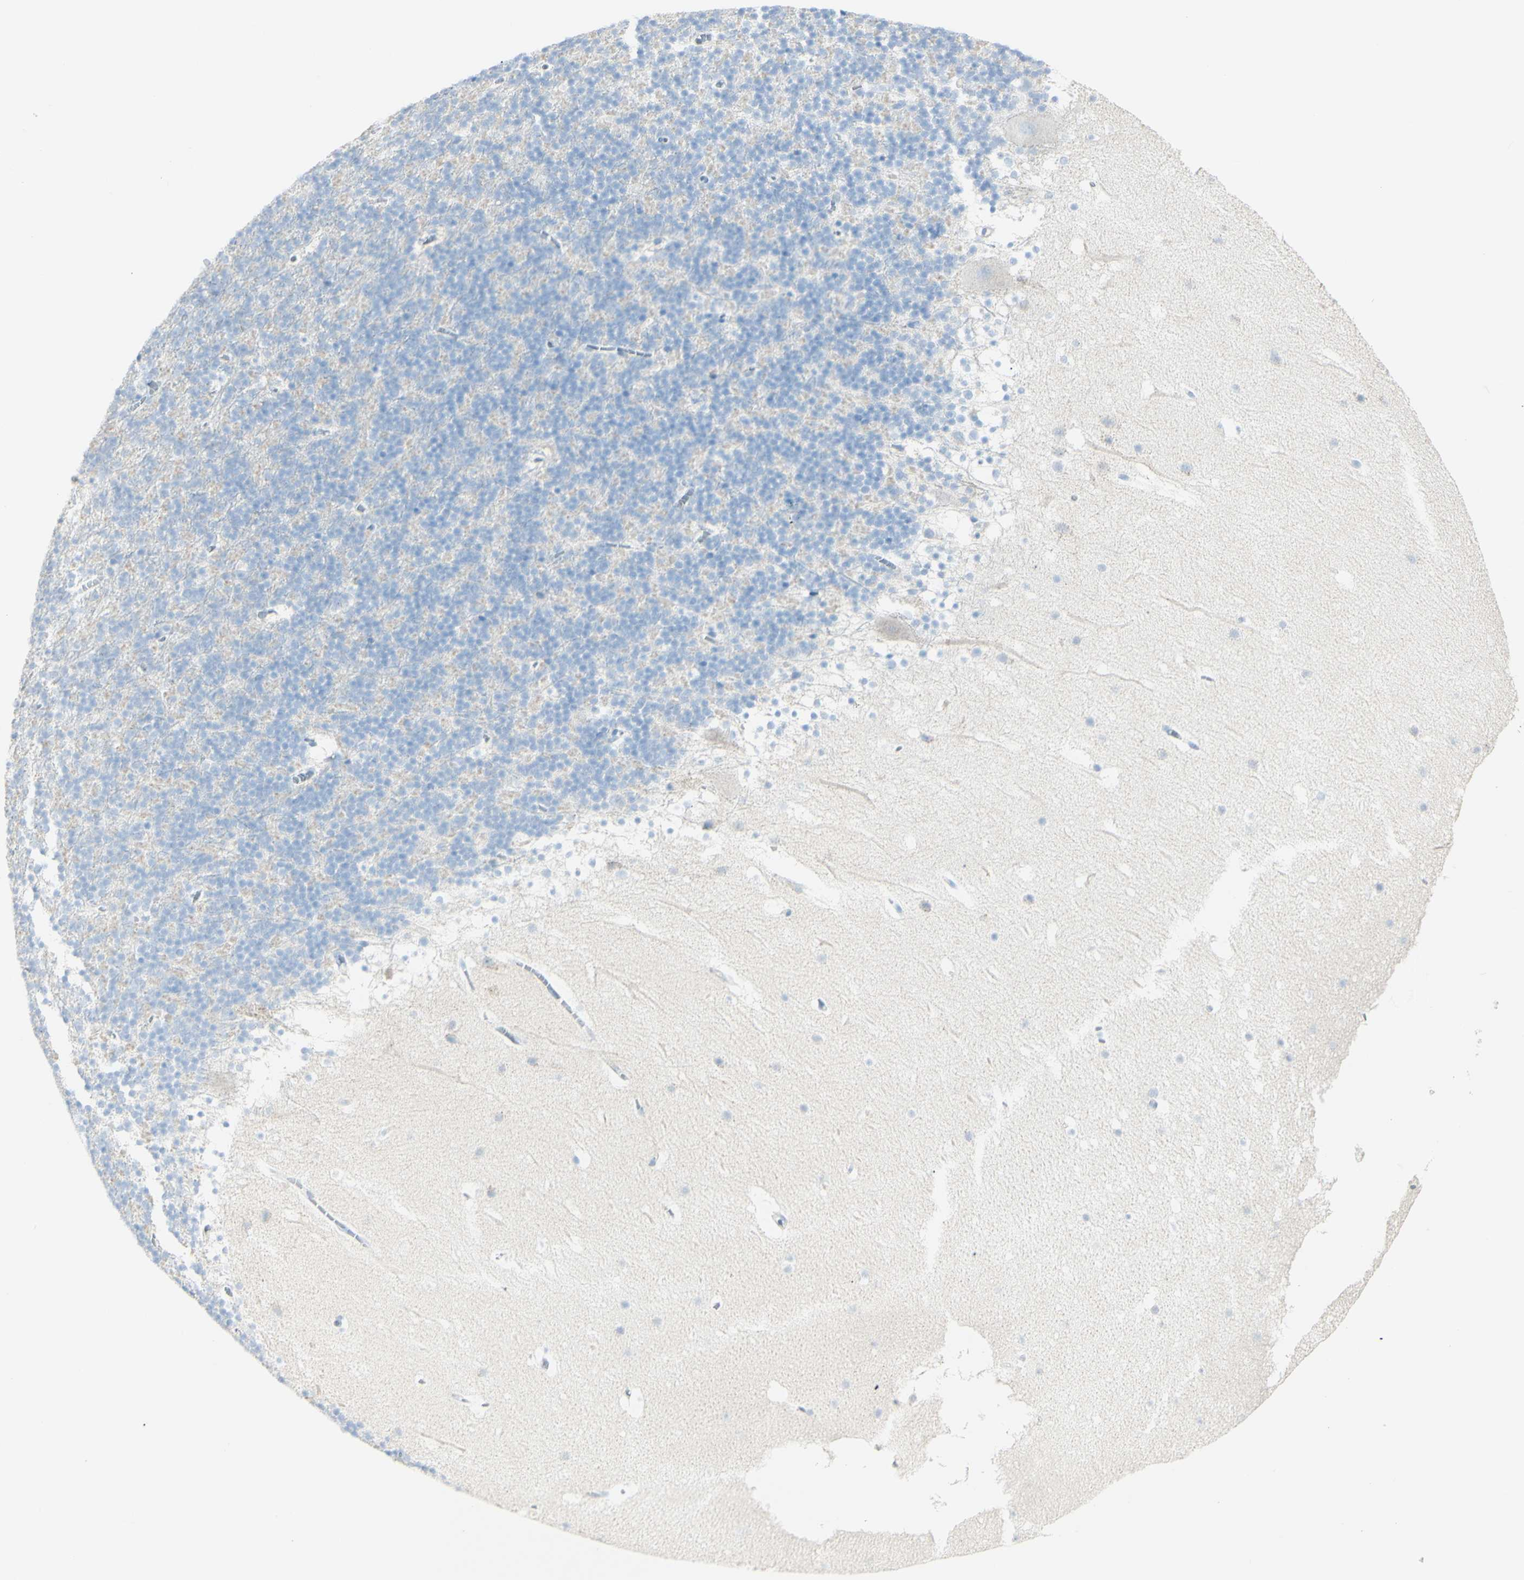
{"staining": {"intensity": "weak", "quantity": "<25%", "location": "cytoplasmic/membranous"}, "tissue": "cerebellum", "cell_type": "Cells in granular layer", "image_type": "normal", "snomed": [{"axis": "morphology", "description": "Normal tissue, NOS"}, {"axis": "topography", "description": "Cerebellum"}], "caption": "Immunohistochemistry (IHC) of normal cerebellum displays no staining in cells in granular layer. (DAB immunohistochemistry visualized using brightfield microscopy, high magnification).", "gene": "LETM1", "patient": {"sex": "male", "age": 45}}